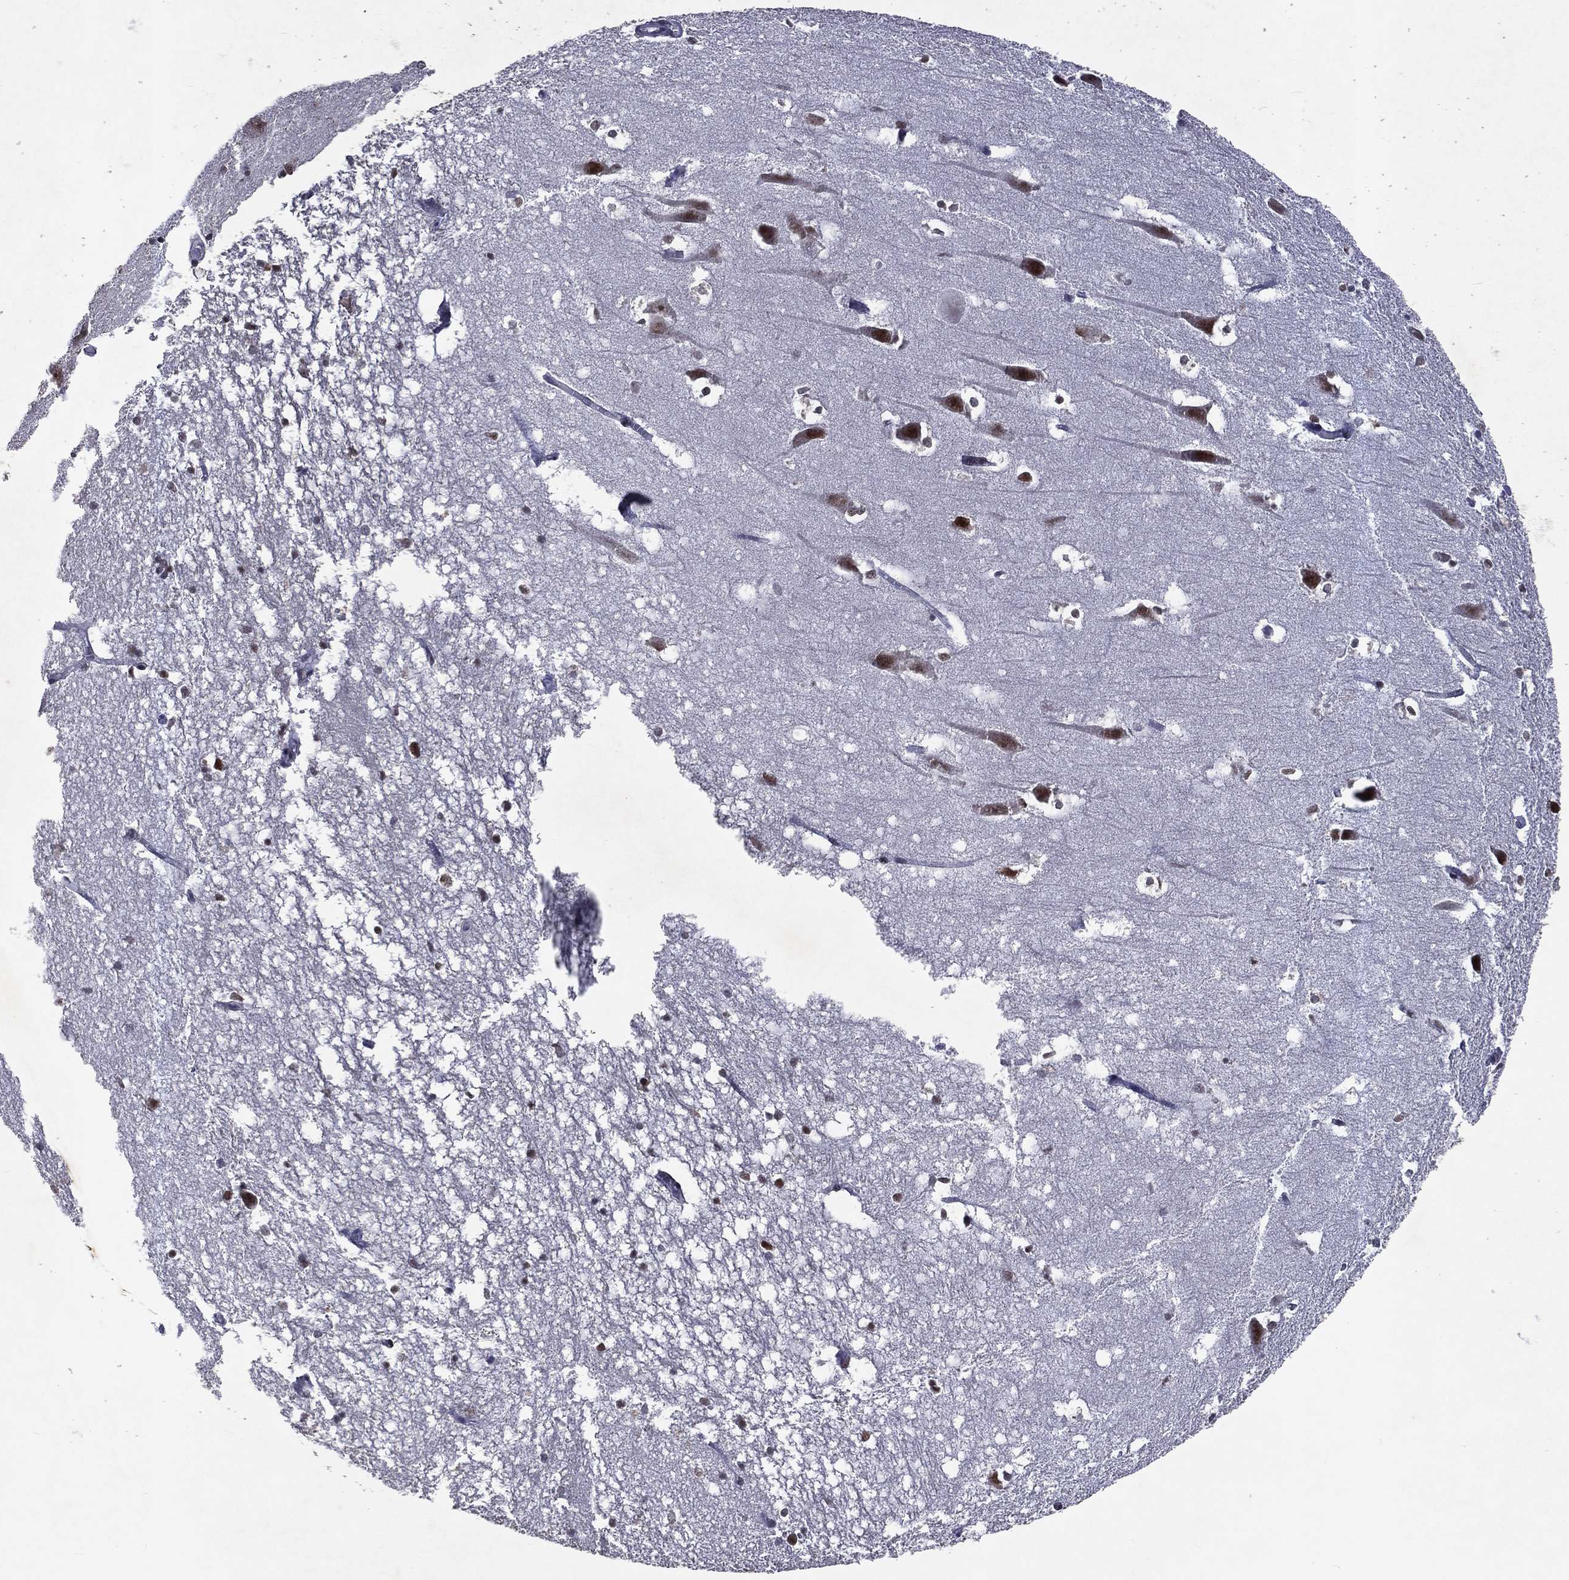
{"staining": {"intensity": "strong", "quantity": "25%-75%", "location": "nuclear"}, "tissue": "hippocampus", "cell_type": "Glial cells", "image_type": "normal", "snomed": [{"axis": "morphology", "description": "Normal tissue, NOS"}, {"axis": "topography", "description": "Lateral ventricle wall"}, {"axis": "topography", "description": "Hippocampus"}], "caption": "Hippocampus stained with a brown dye demonstrates strong nuclear positive staining in approximately 25%-75% of glial cells.", "gene": "DMAP1", "patient": {"sex": "female", "age": 63}}